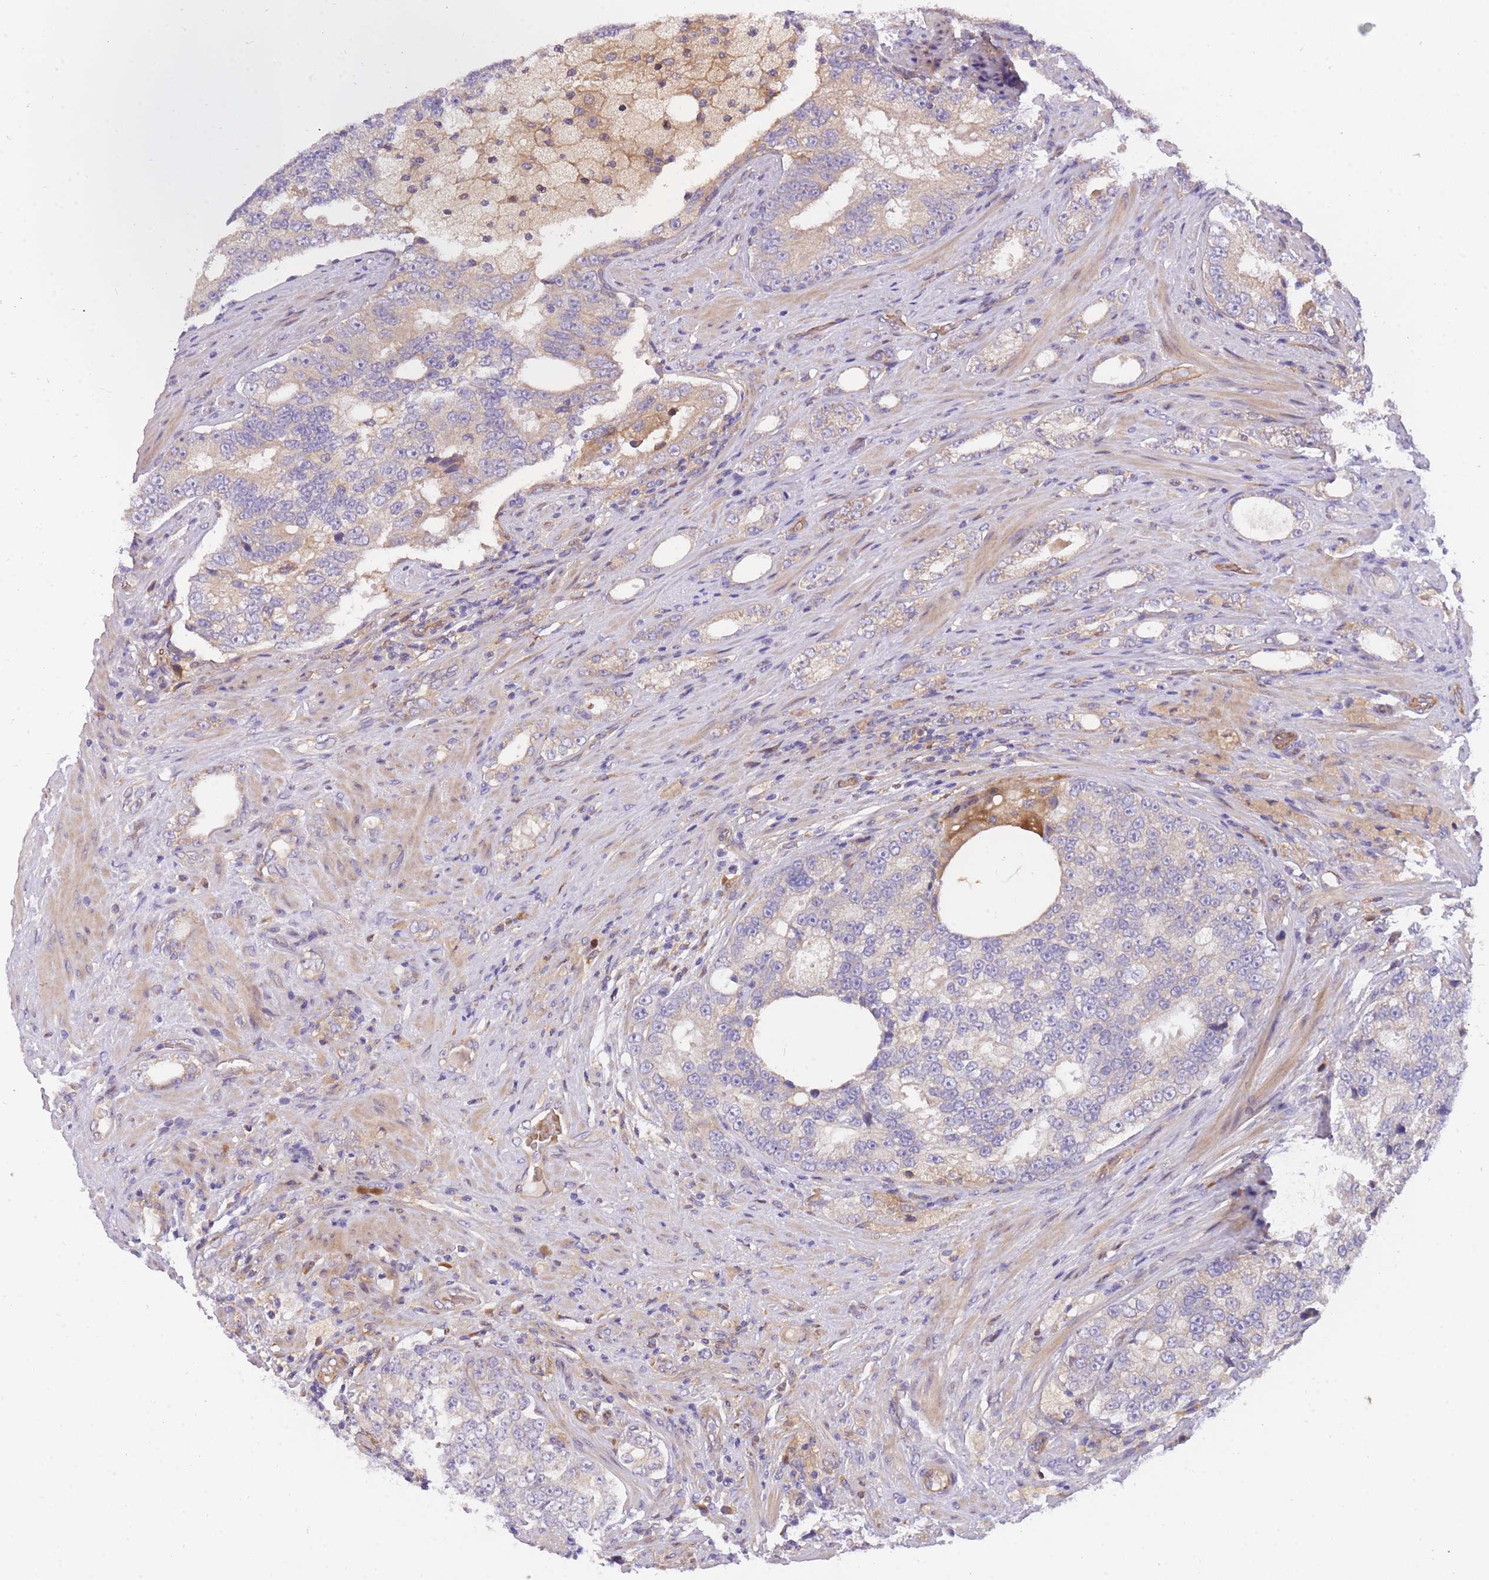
{"staining": {"intensity": "negative", "quantity": "none", "location": "none"}, "tissue": "prostate cancer", "cell_type": "Tumor cells", "image_type": "cancer", "snomed": [{"axis": "morphology", "description": "Adenocarcinoma, High grade"}, {"axis": "topography", "description": "Prostate"}], "caption": "Adenocarcinoma (high-grade) (prostate) was stained to show a protein in brown. There is no significant staining in tumor cells.", "gene": "CRYGN", "patient": {"sex": "male", "age": 70}}